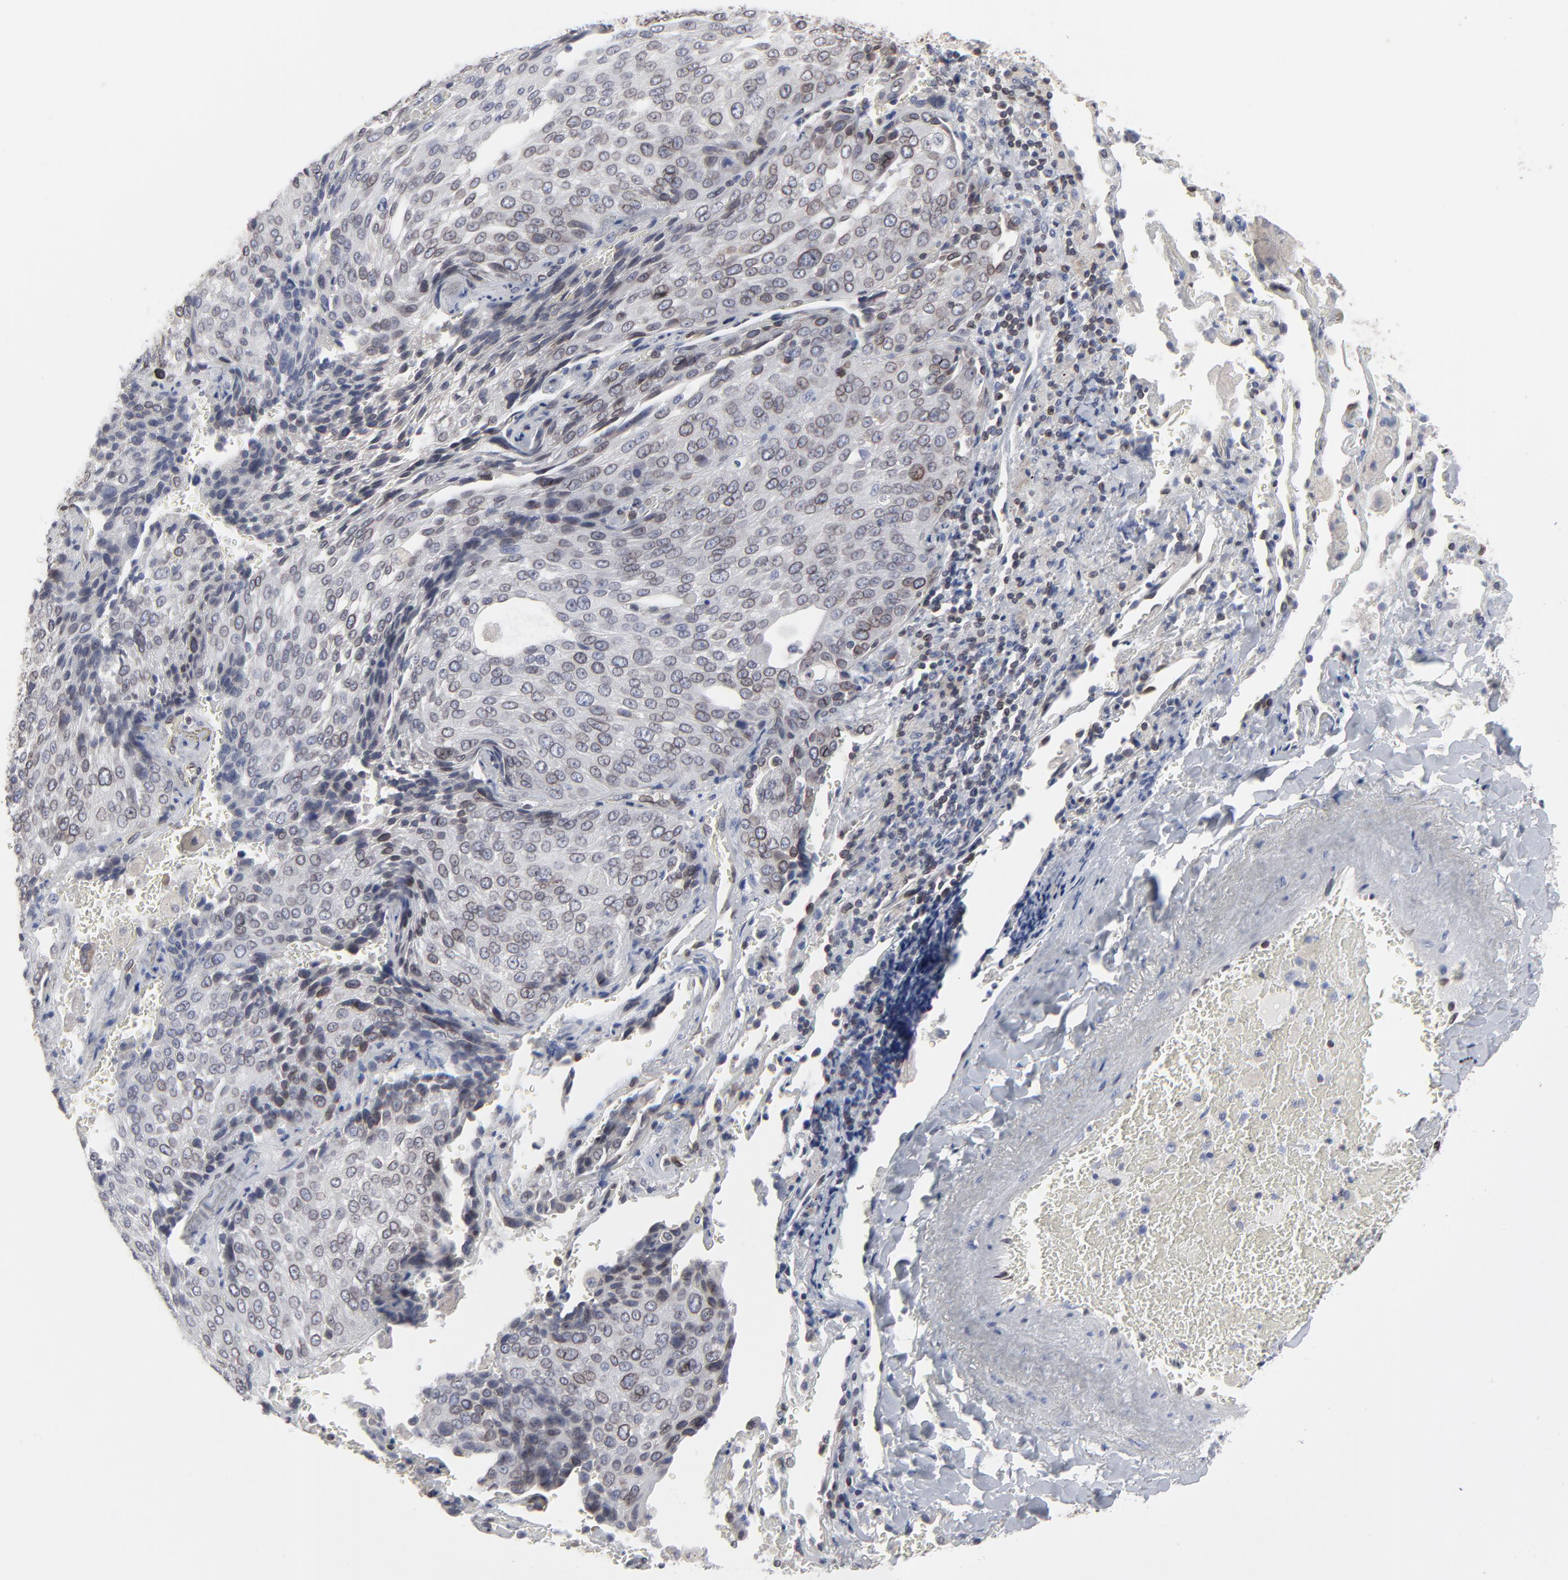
{"staining": {"intensity": "moderate", "quantity": "25%-75%", "location": "cytoplasmic/membranous,nuclear"}, "tissue": "lung cancer", "cell_type": "Tumor cells", "image_type": "cancer", "snomed": [{"axis": "morphology", "description": "Squamous cell carcinoma, NOS"}, {"axis": "topography", "description": "Lung"}], "caption": "A brown stain labels moderate cytoplasmic/membranous and nuclear expression of a protein in lung cancer (squamous cell carcinoma) tumor cells. (Stains: DAB (3,3'-diaminobenzidine) in brown, nuclei in blue, Microscopy: brightfield microscopy at high magnification).", "gene": "SYNE2", "patient": {"sex": "male", "age": 54}}